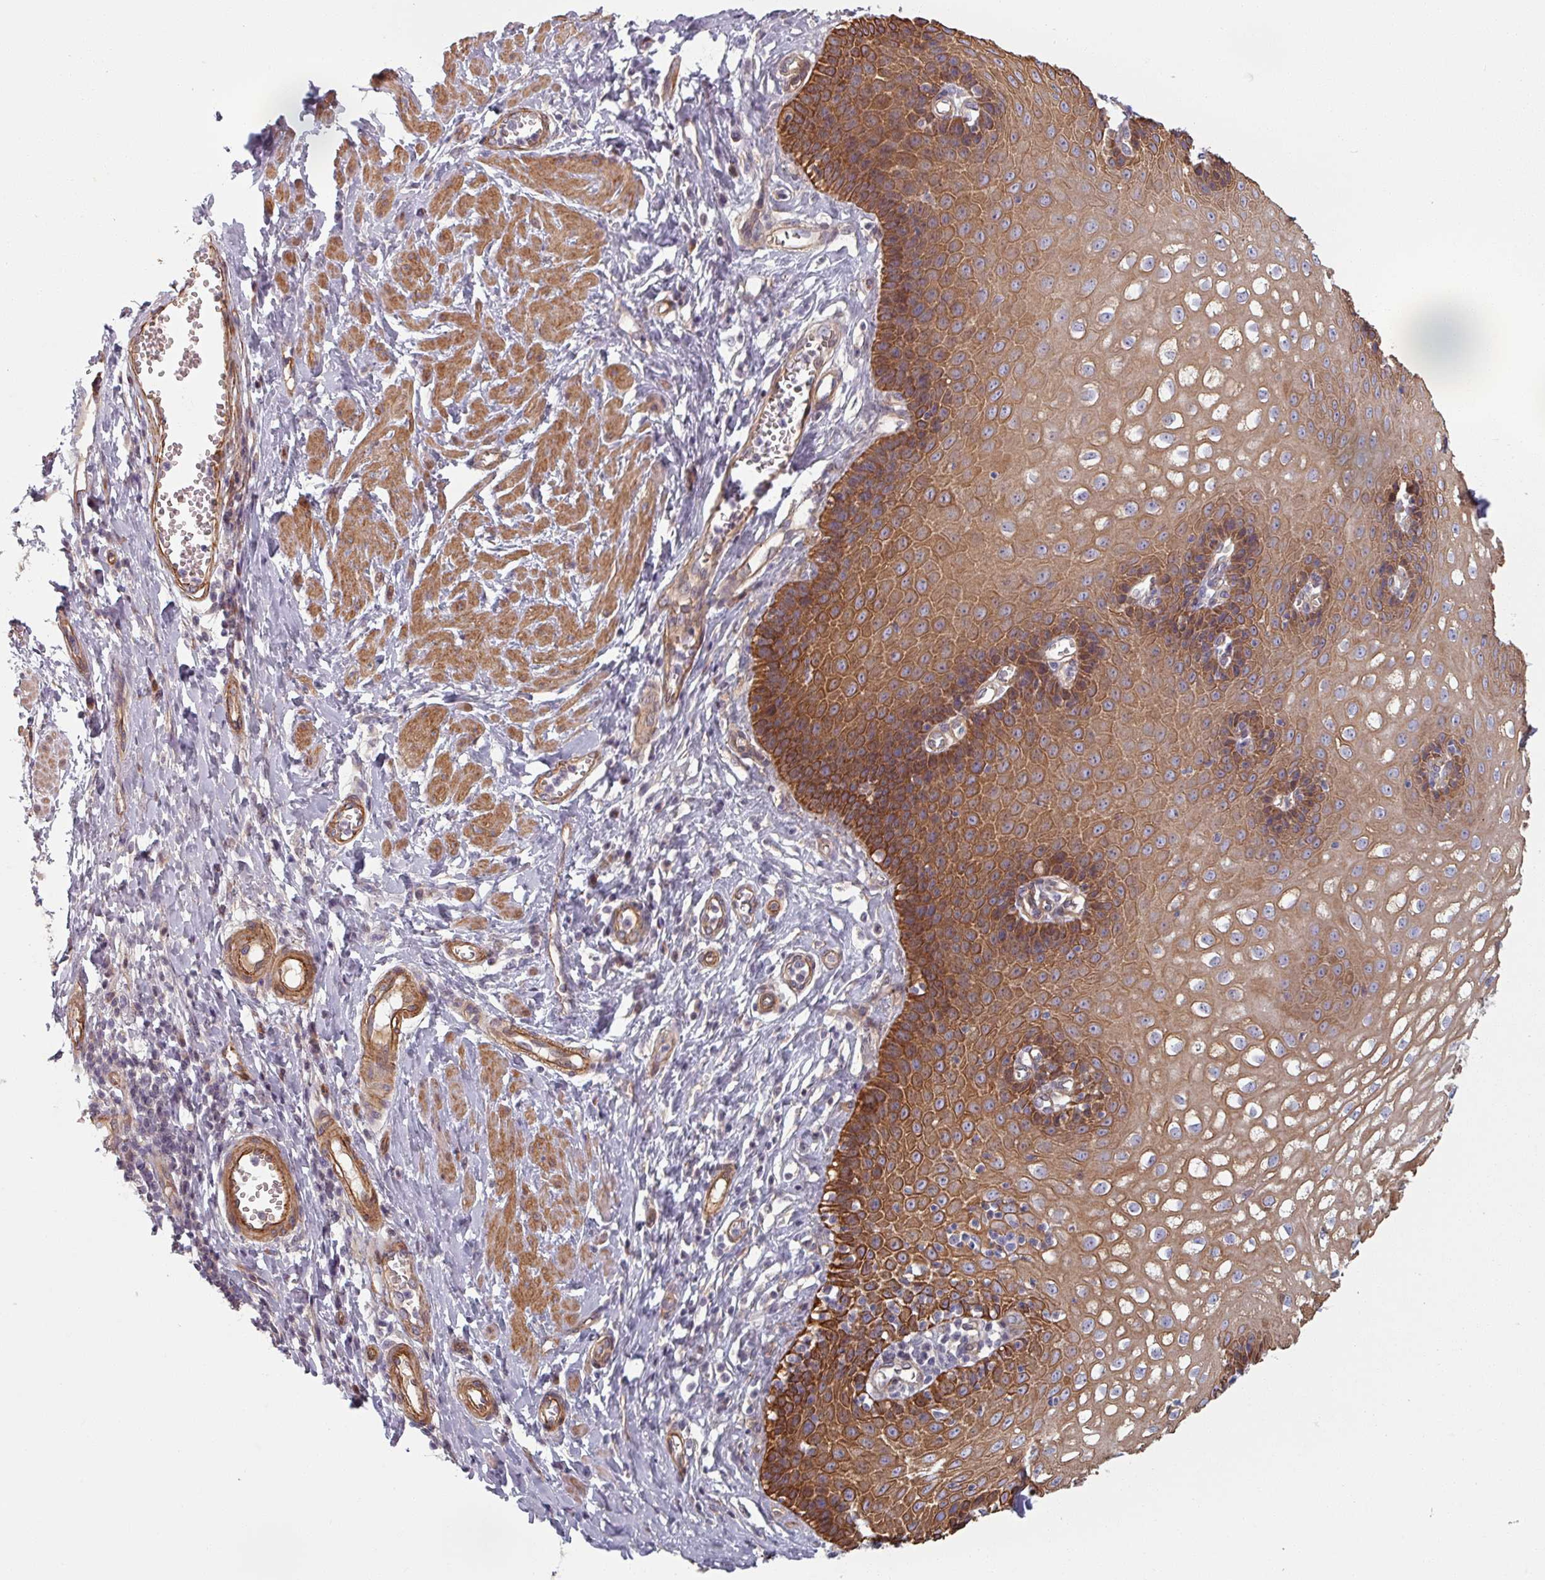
{"staining": {"intensity": "strong", "quantity": ">75%", "location": "cytoplasmic/membranous"}, "tissue": "esophagus", "cell_type": "Squamous epithelial cells", "image_type": "normal", "snomed": [{"axis": "morphology", "description": "Normal tissue, NOS"}, {"axis": "topography", "description": "Esophagus"}], "caption": "The immunohistochemical stain highlights strong cytoplasmic/membranous staining in squamous epithelial cells of normal esophagus.", "gene": "C4BPB", "patient": {"sex": "male", "age": 67}}